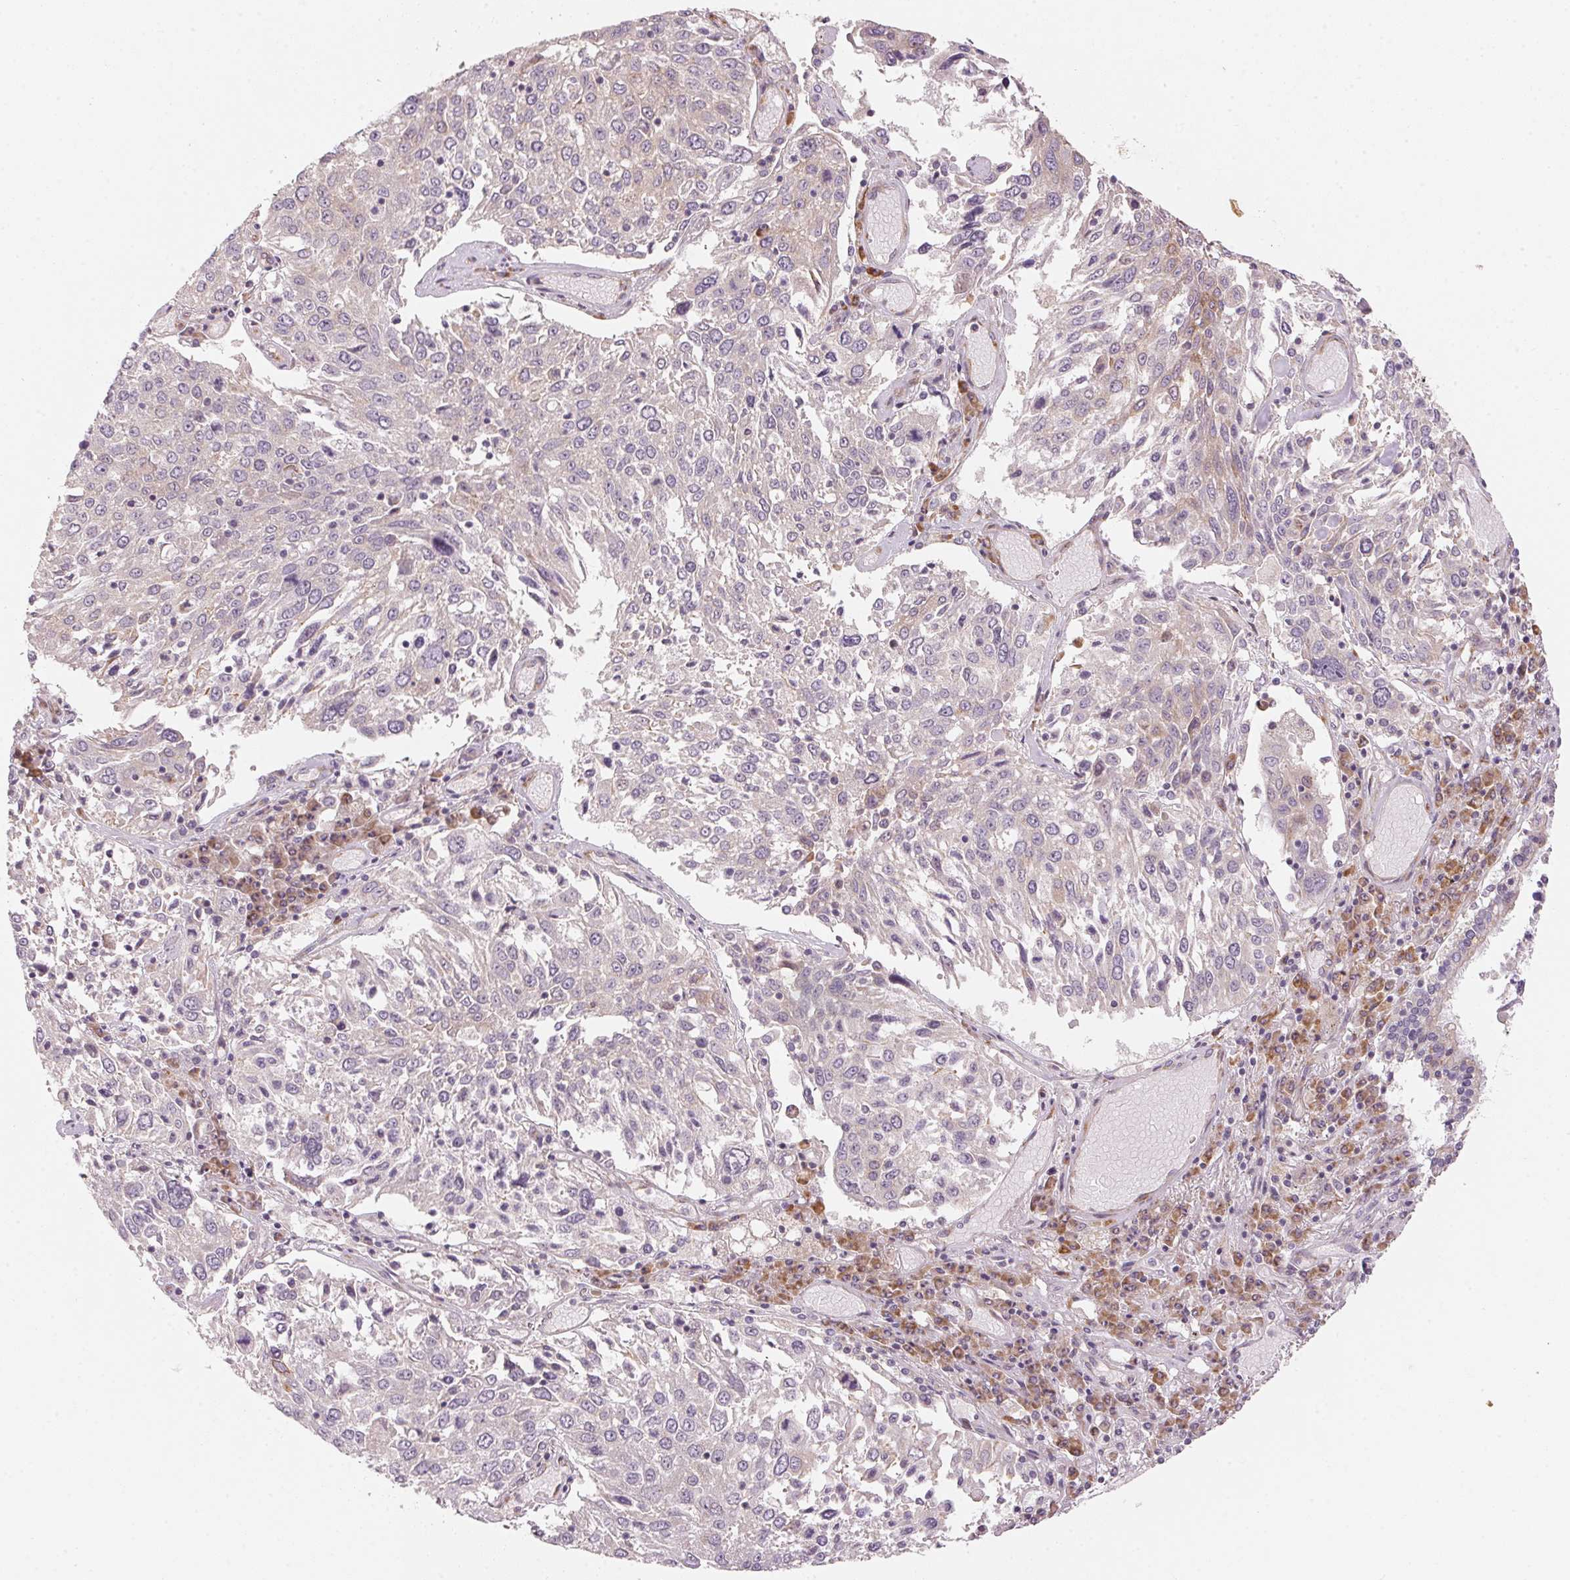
{"staining": {"intensity": "negative", "quantity": "none", "location": "none"}, "tissue": "lung cancer", "cell_type": "Tumor cells", "image_type": "cancer", "snomed": [{"axis": "morphology", "description": "Squamous cell carcinoma, NOS"}, {"axis": "topography", "description": "Lung"}], "caption": "Immunohistochemistry of human squamous cell carcinoma (lung) reveals no expression in tumor cells.", "gene": "BLOC1S2", "patient": {"sex": "male", "age": 65}}